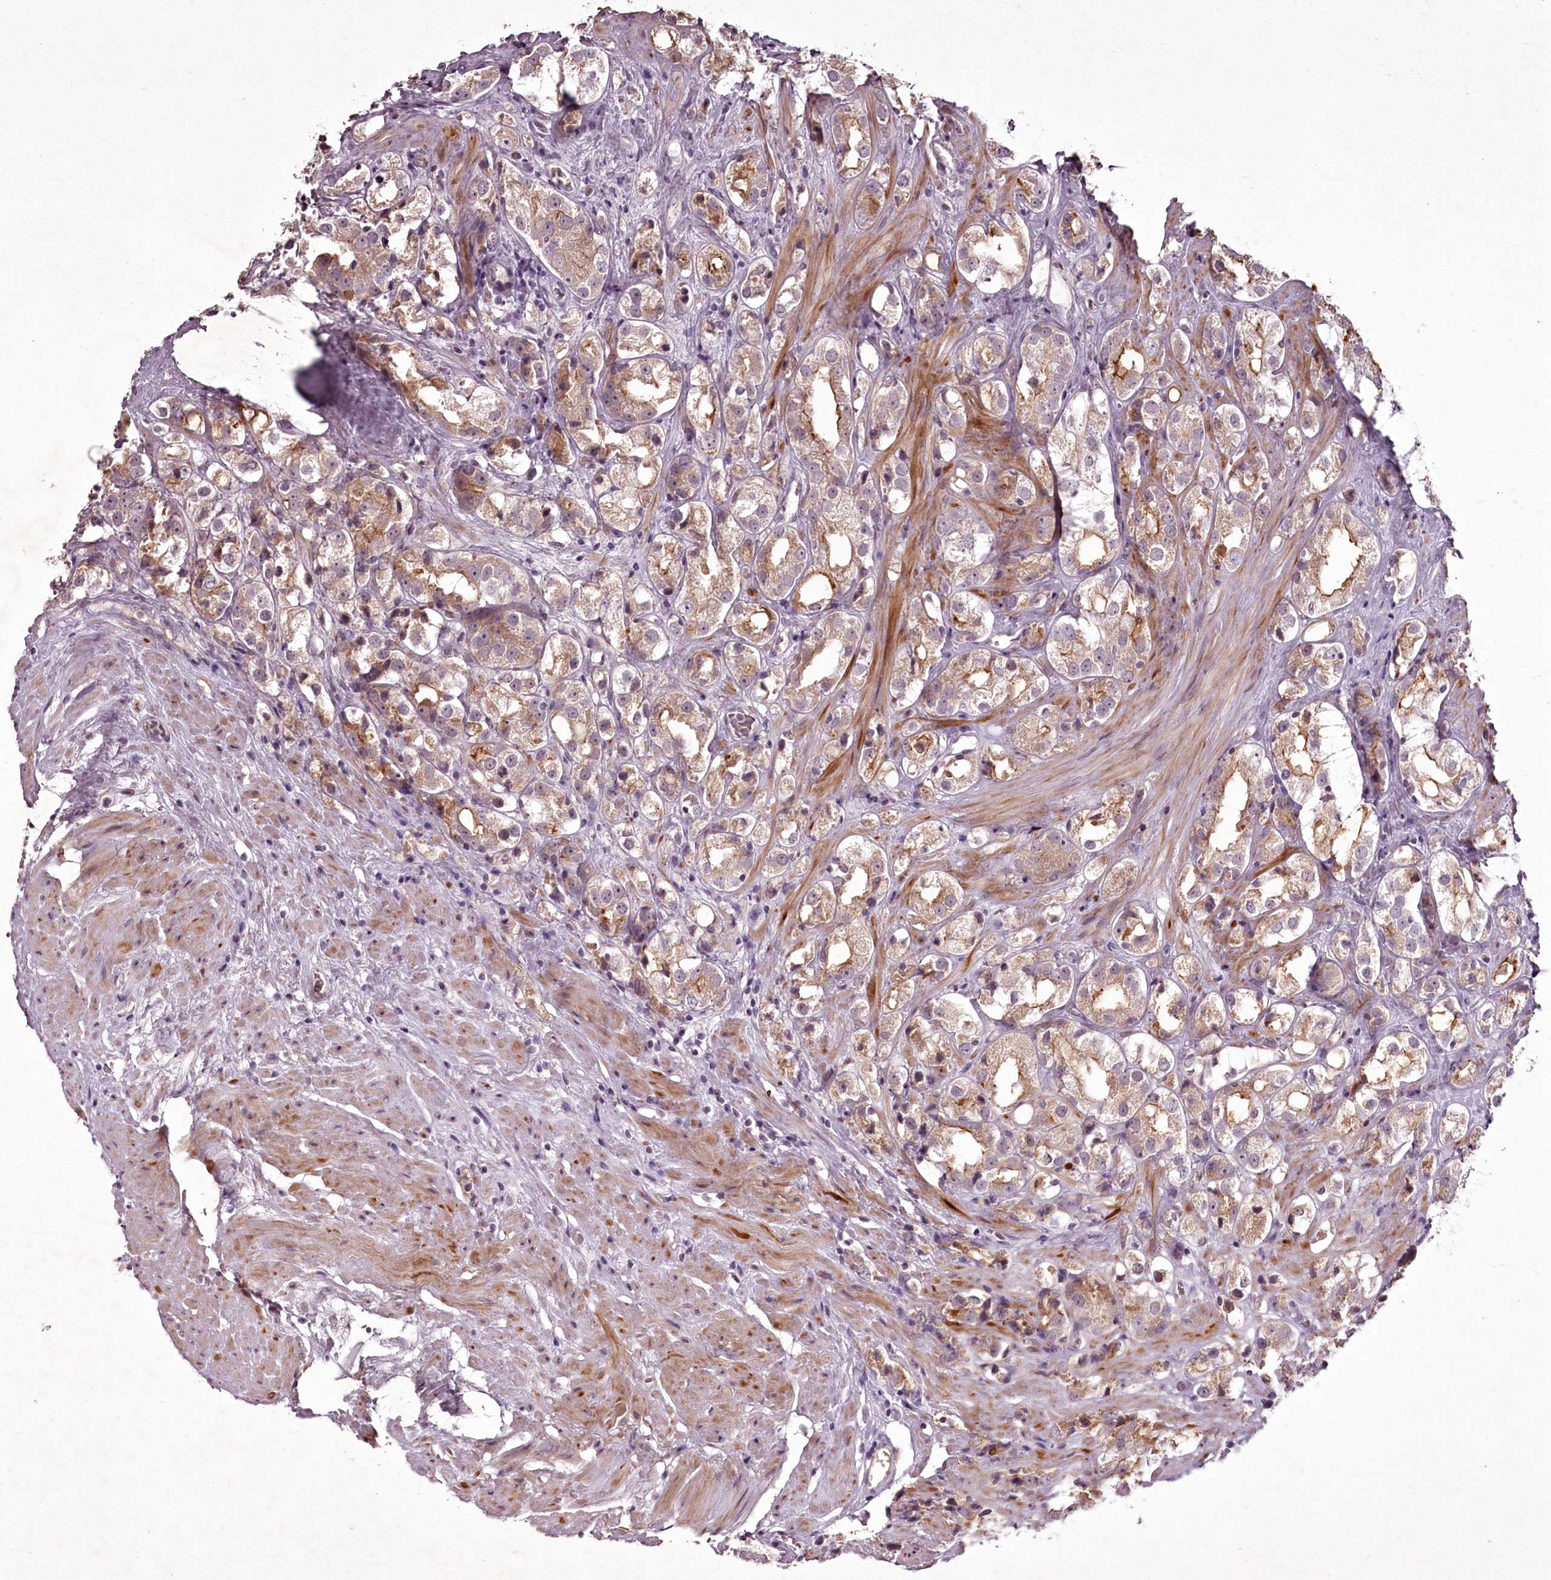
{"staining": {"intensity": "moderate", "quantity": ">75%", "location": "cytoplasmic/membranous"}, "tissue": "prostate cancer", "cell_type": "Tumor cells", "image_type": "cancer", "snomed": [{"axis": "morphology", "description": "Adenocarcinoma, NOS"}, {"axis": "topography", "description": "Prostate"}], "caption": "Protein analysis of prostate cancer (adenocarcinoma) tissue exhibits moderate cytoplasmic/membranous staining in about >75% of tumor cells. The protein is stained brown, and the nuclei are stained in blue (DAB (3,3'-diaminobenzidine) IHC with brightfield microscopy, high magnification).", "gene": "RBMXL2", "patient": {"sex": "male", "age": 79}}